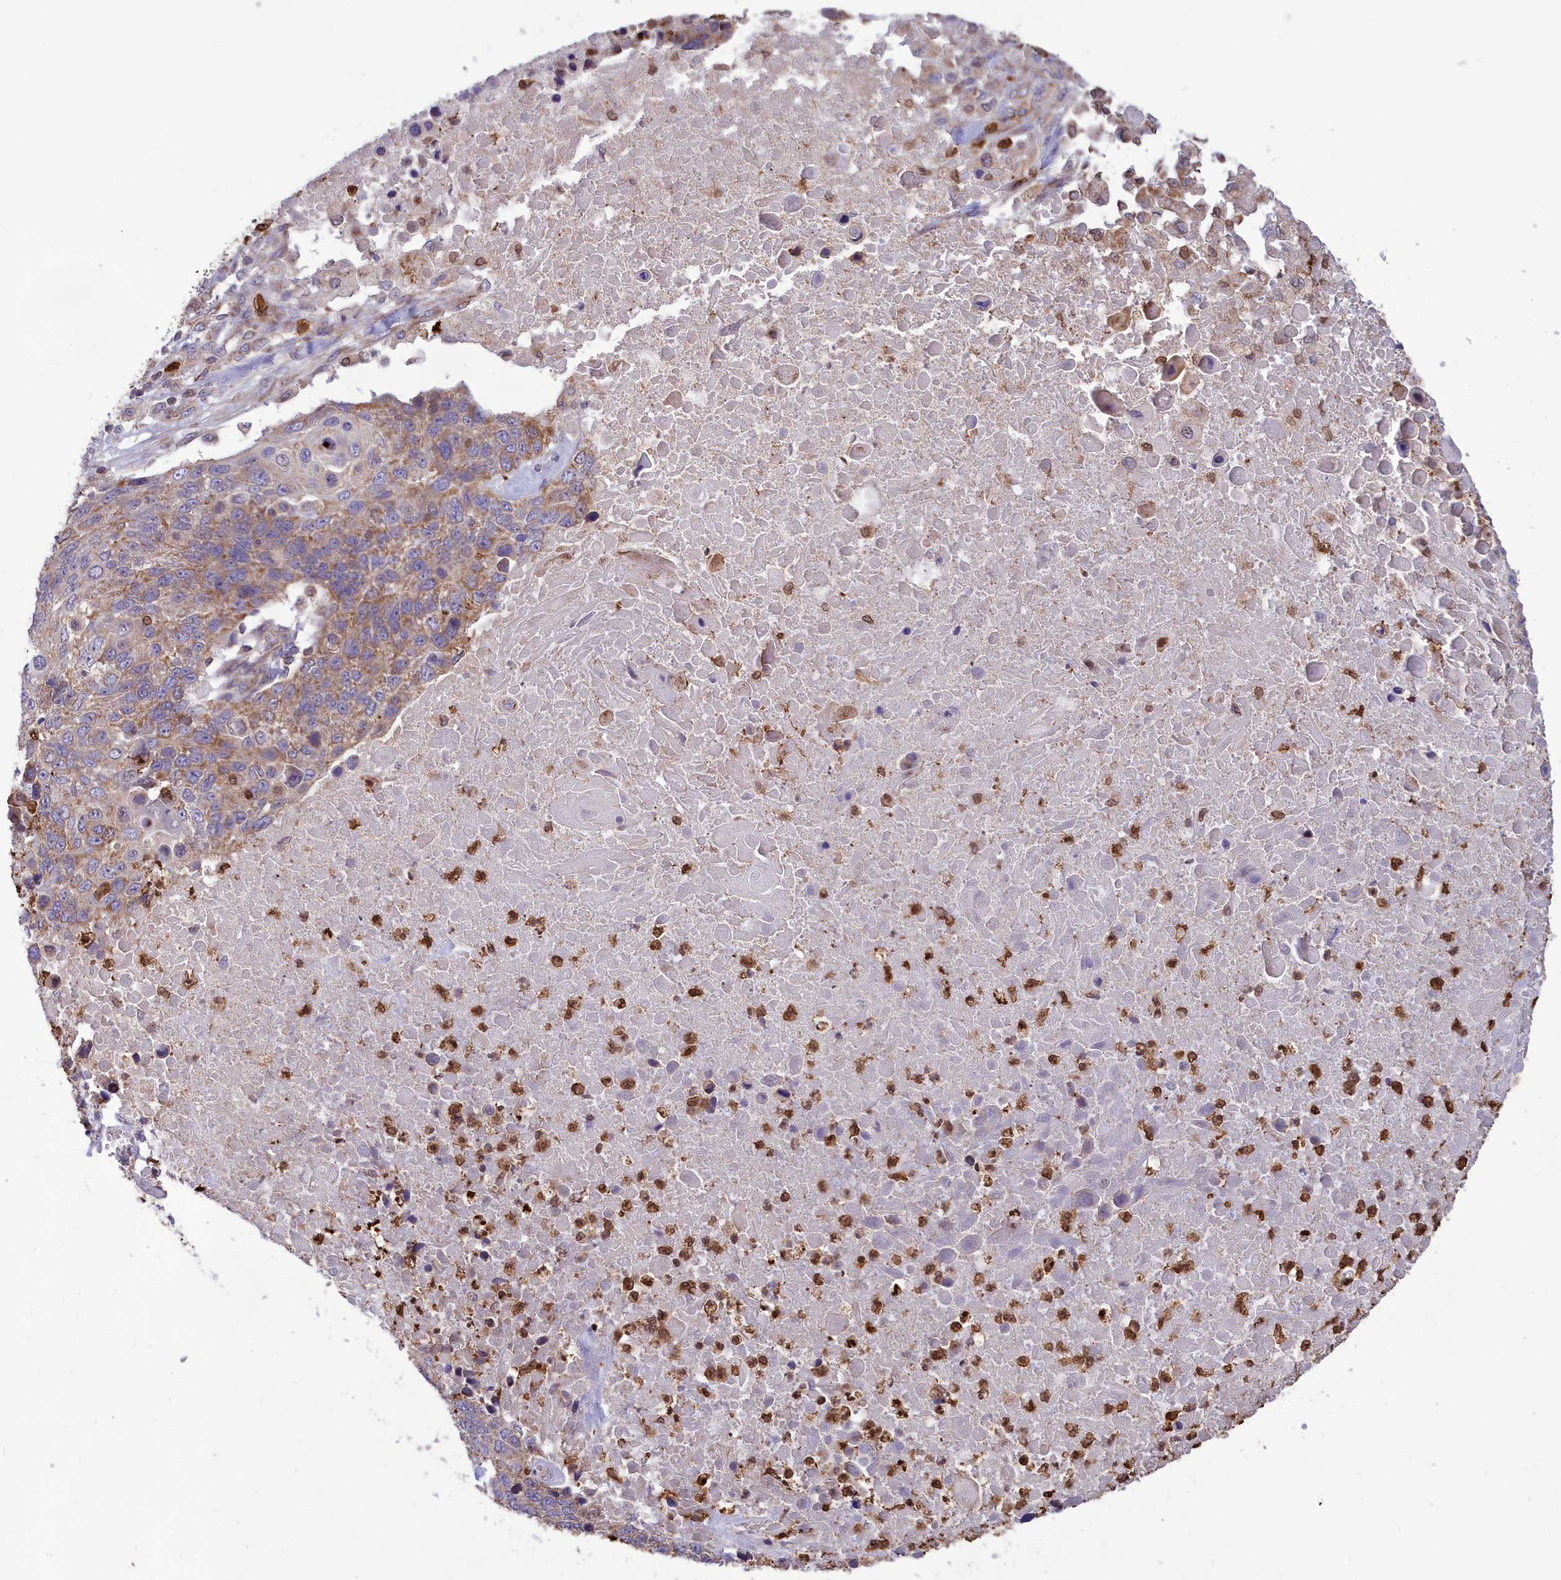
{"staining": {"intensity": "moderate", "quantity": ">75%", "location": "cytoplasmic/membranous"}, "tissue": "lung cancer", "cell_type": "Tumor cells", "image_type": "cancer", "snomed": [{"axis": "morphology", "description": "Normal tissue, NOS"}, {"axis": "morphology", "description": "Squamous cell carcinoma, NOS"}, {"axis": "topography", "description": "Lymph node"}, {"axis": "topography", "description": "Lung"}], "caption": "Moderate cytoplasmic/membranous positivity is appreciated in about >75% of tumor cells in lung squamous cell carcinoma.", "gene": "PKHD1L1", "patient": {"sex": "male", "age": 66}}